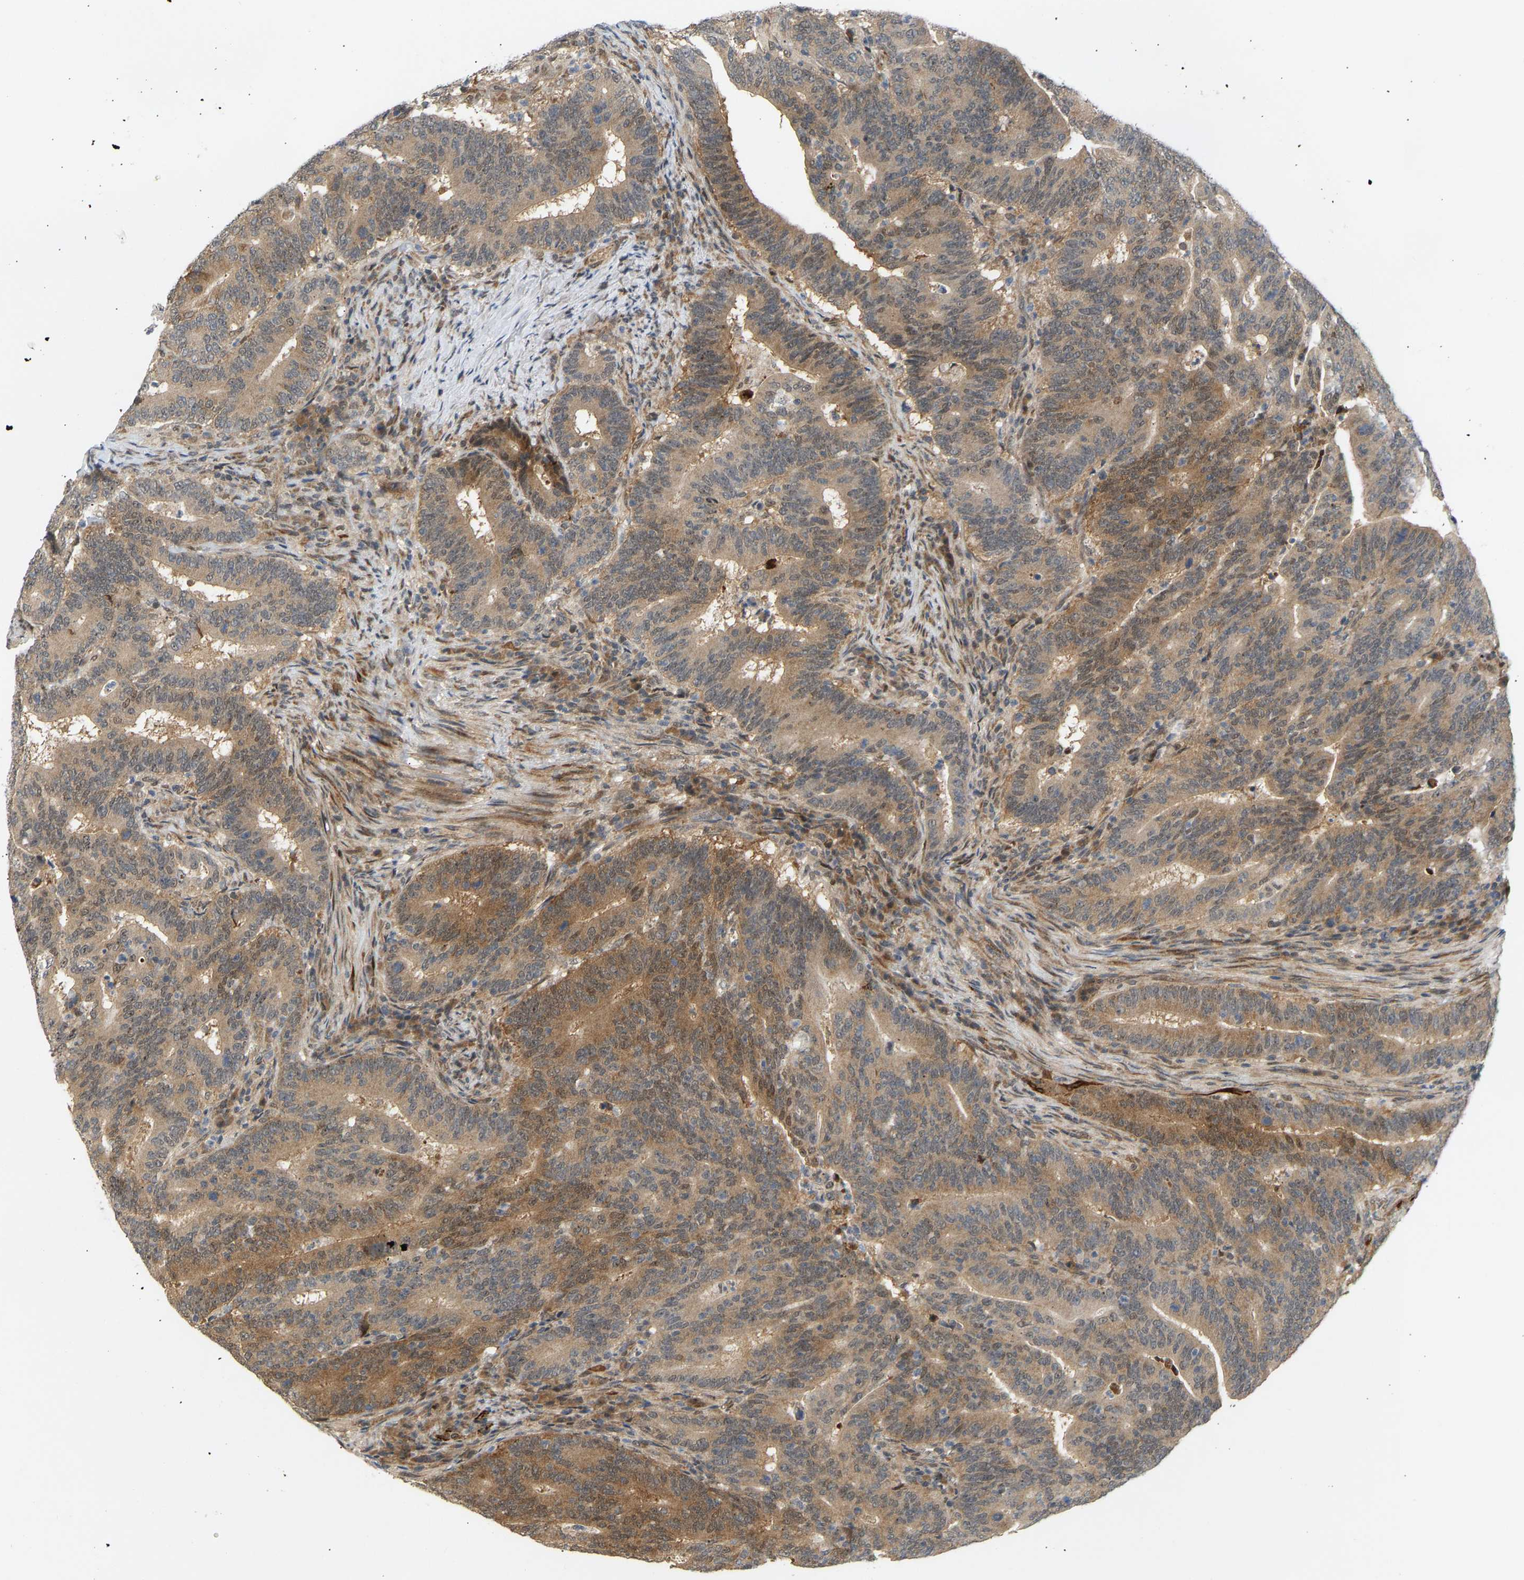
{"staining": {"intensity": "moderate", "quantity": ">75%", "location": "cytoplasmic/membranous"}, "tissue": "colorectal cancer", "cell_type": "Tumor cells", "image_type": "cancer", "snomed": [{"axis": "morphology", "description": "Adenocarcinoma, NOS"}, {"axis": "topography", "description": "Colon"}], "caption": "Moderate cytoplasmic/membranous protein staining is seen in about >75% of tumor cells in colorectal adenocarcinoma. (DAB (3,3'-diaminobenzidine) IHC, brown staining for protein, blue staining for nuclei).", "gene": "BAG1", "patient": {"sex": "female", "age": 66}}